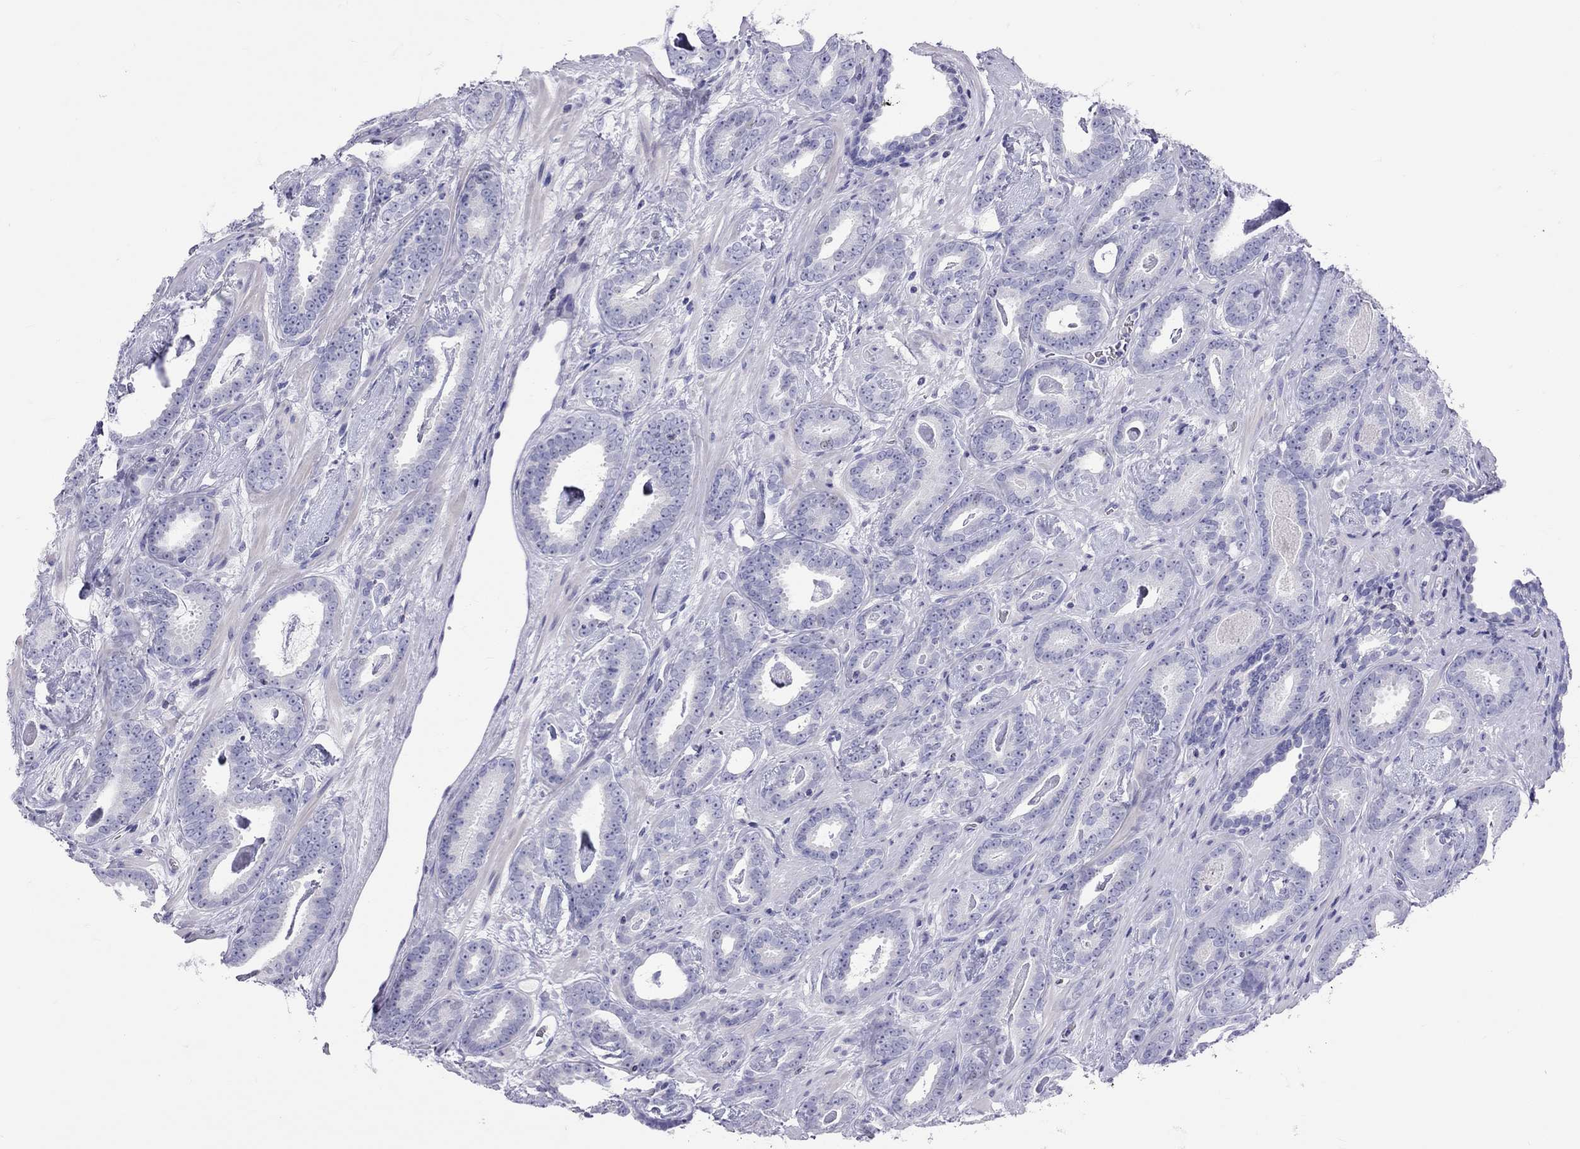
{"staining": {"intensity": "negative", "quantity": "none", "location": "none"}, "tissue": "prostate cancer", "cell_type": "Tumor cells", "image_type": "cancer", "snomed": [{"axis": "morphology", "description": "Adenocarcinoma, Medium grade"}, {"axis": "topography", "description": "Prostate and seminal vesicle, NOS"}, {"axis": "topography", "description": "Prostate"}], "caption": "The immunohistochemistry image has no significant positivity in tumor cells of prostate adenocarcinoma (medium-grade) tissue.", "gene": "STAG3", "patient": {"sex": "male", "age": 54}}